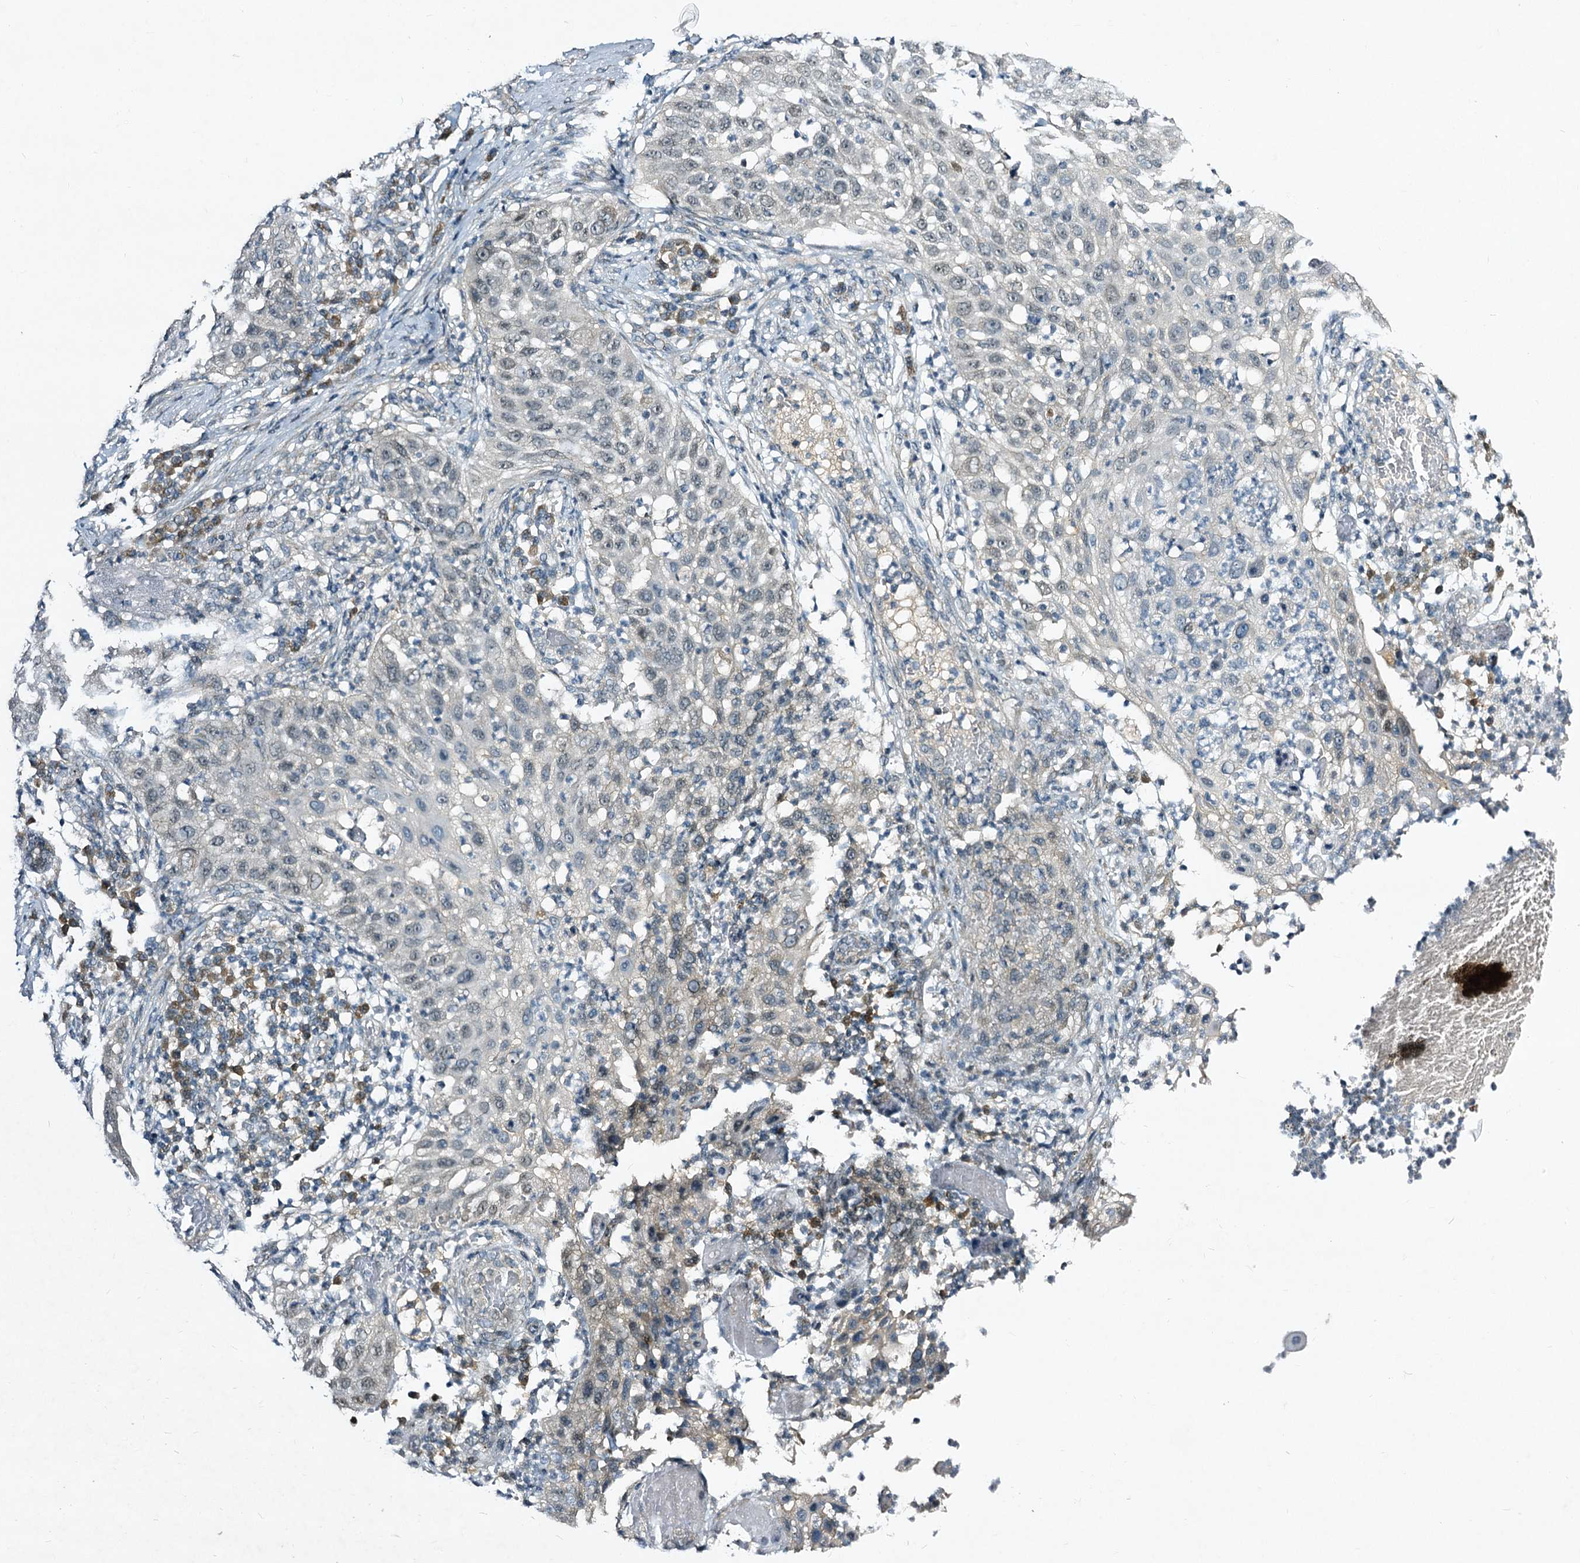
{"staining": {"intensity": "negative", "quantity": "none", "location": "none"}, "tissue": "skin cancer", "cell_type": "Tumor cells", "image_type": "cancer", "snomed": [{"axis": "morphology", "description": "Squamous cell carcinoma, NOS"}, {"axis": "topography", "description": "Skin"}], "caption": "This histopathology image is of skin squamous cell carcinoma stained with immunohistochemistry (IHC) to label a protein in brown with the nuclei are counter-stained blue. There is no positivity in tumor cells.", "gene": "STAP1", "patient": {"sex": "female", "age": 44}}